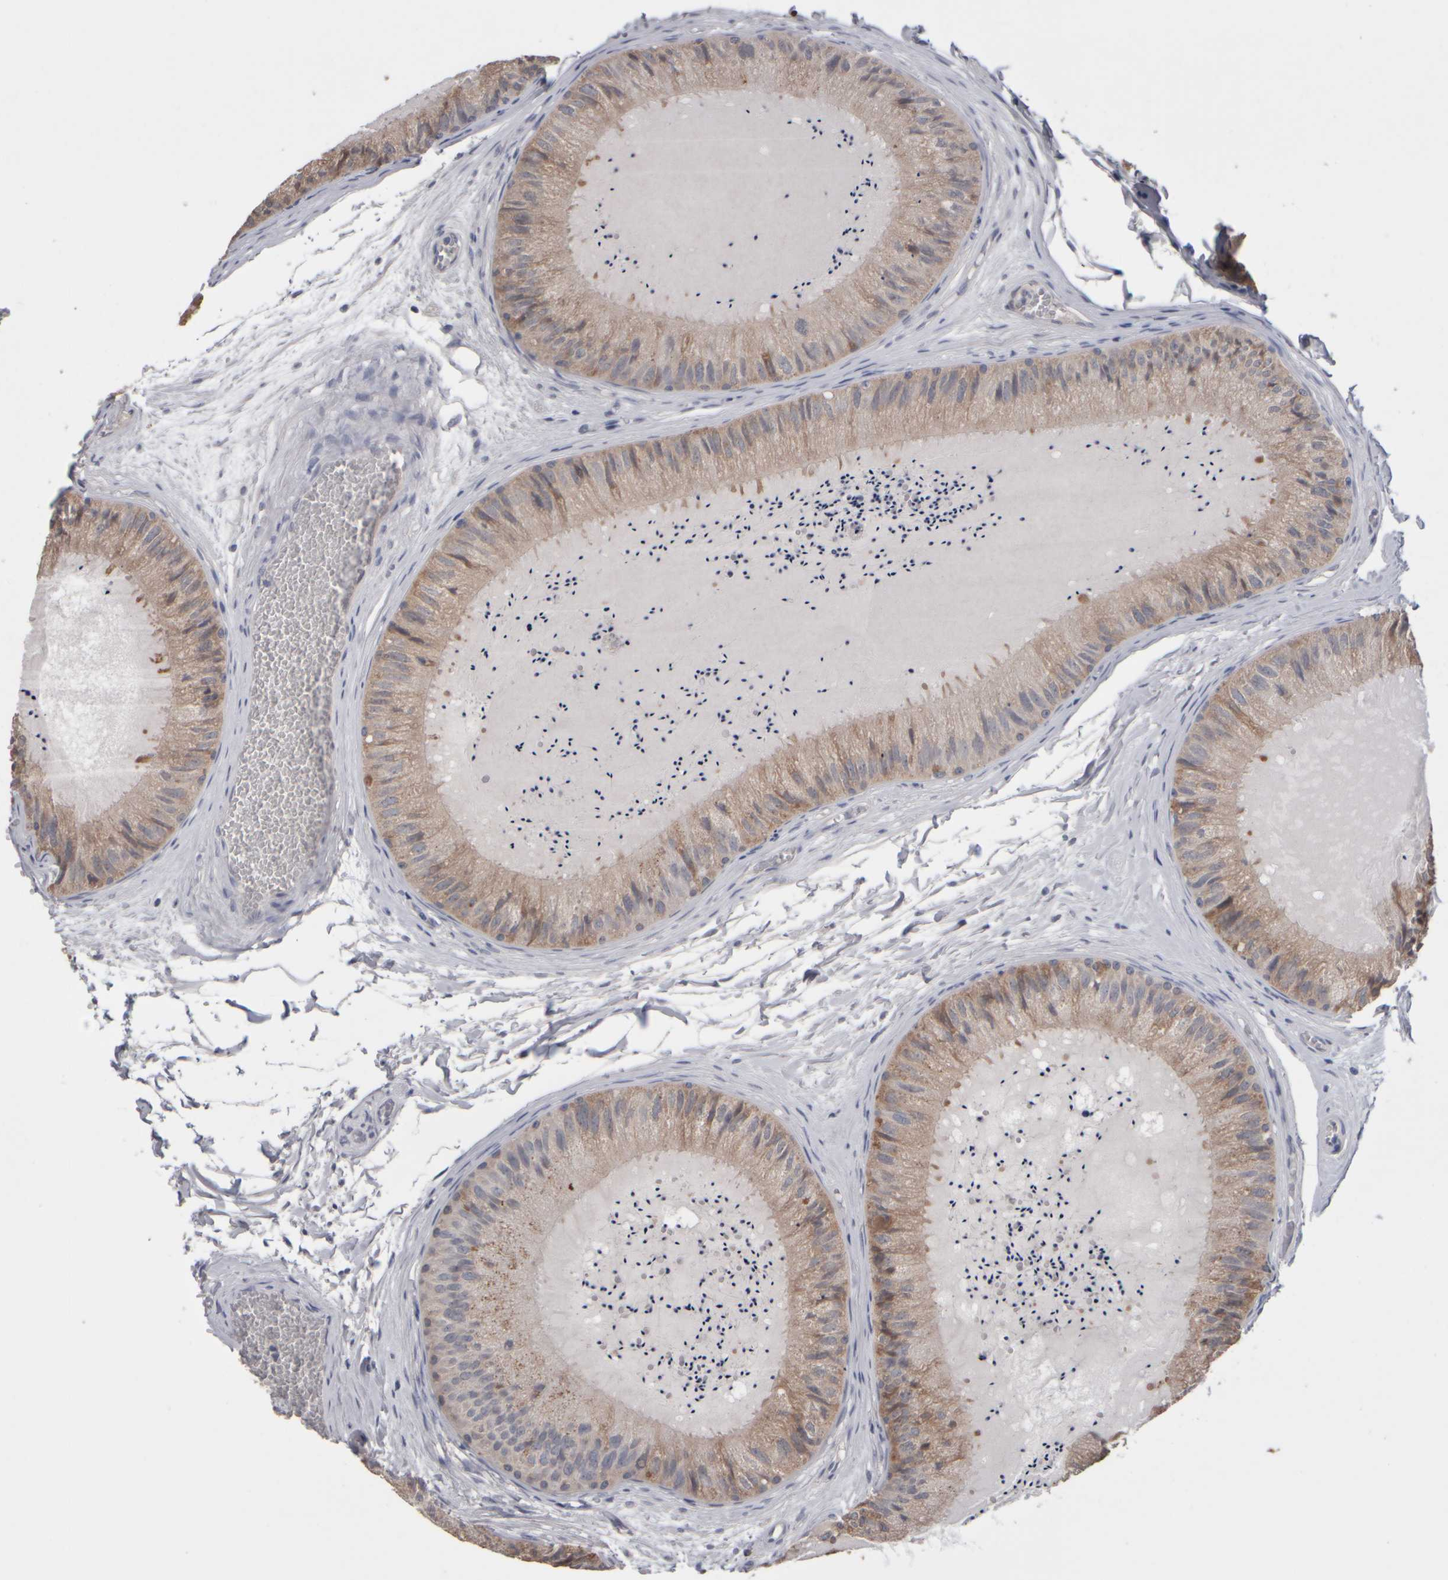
{"staining": {"intensity": "weak", "quantity": ">75%", "location": "cytoplasmic/membranous"}, "tissue": "epididymis", "cell_type": "Glandular cells", "image_type": "normal", "snomed": [{"axis": "morphology", "description": "Normal tissue, NOS"}, {"axis": "topography", "description": "Epididymis"}], "caption": "High-power microscopy captured an immunohistochemistry micrograph of normal epididymis, revealing weak cytoplasmic/membranous expression in about >75% of glandular cells. The staining was performed using DAB to visualize the protein expression in brown, while the nuclei were stained in blue with hematoxylin (Magnification: 20x).", "gene": "EPHX2", "patient": {"sex": "male", "age": 31}}